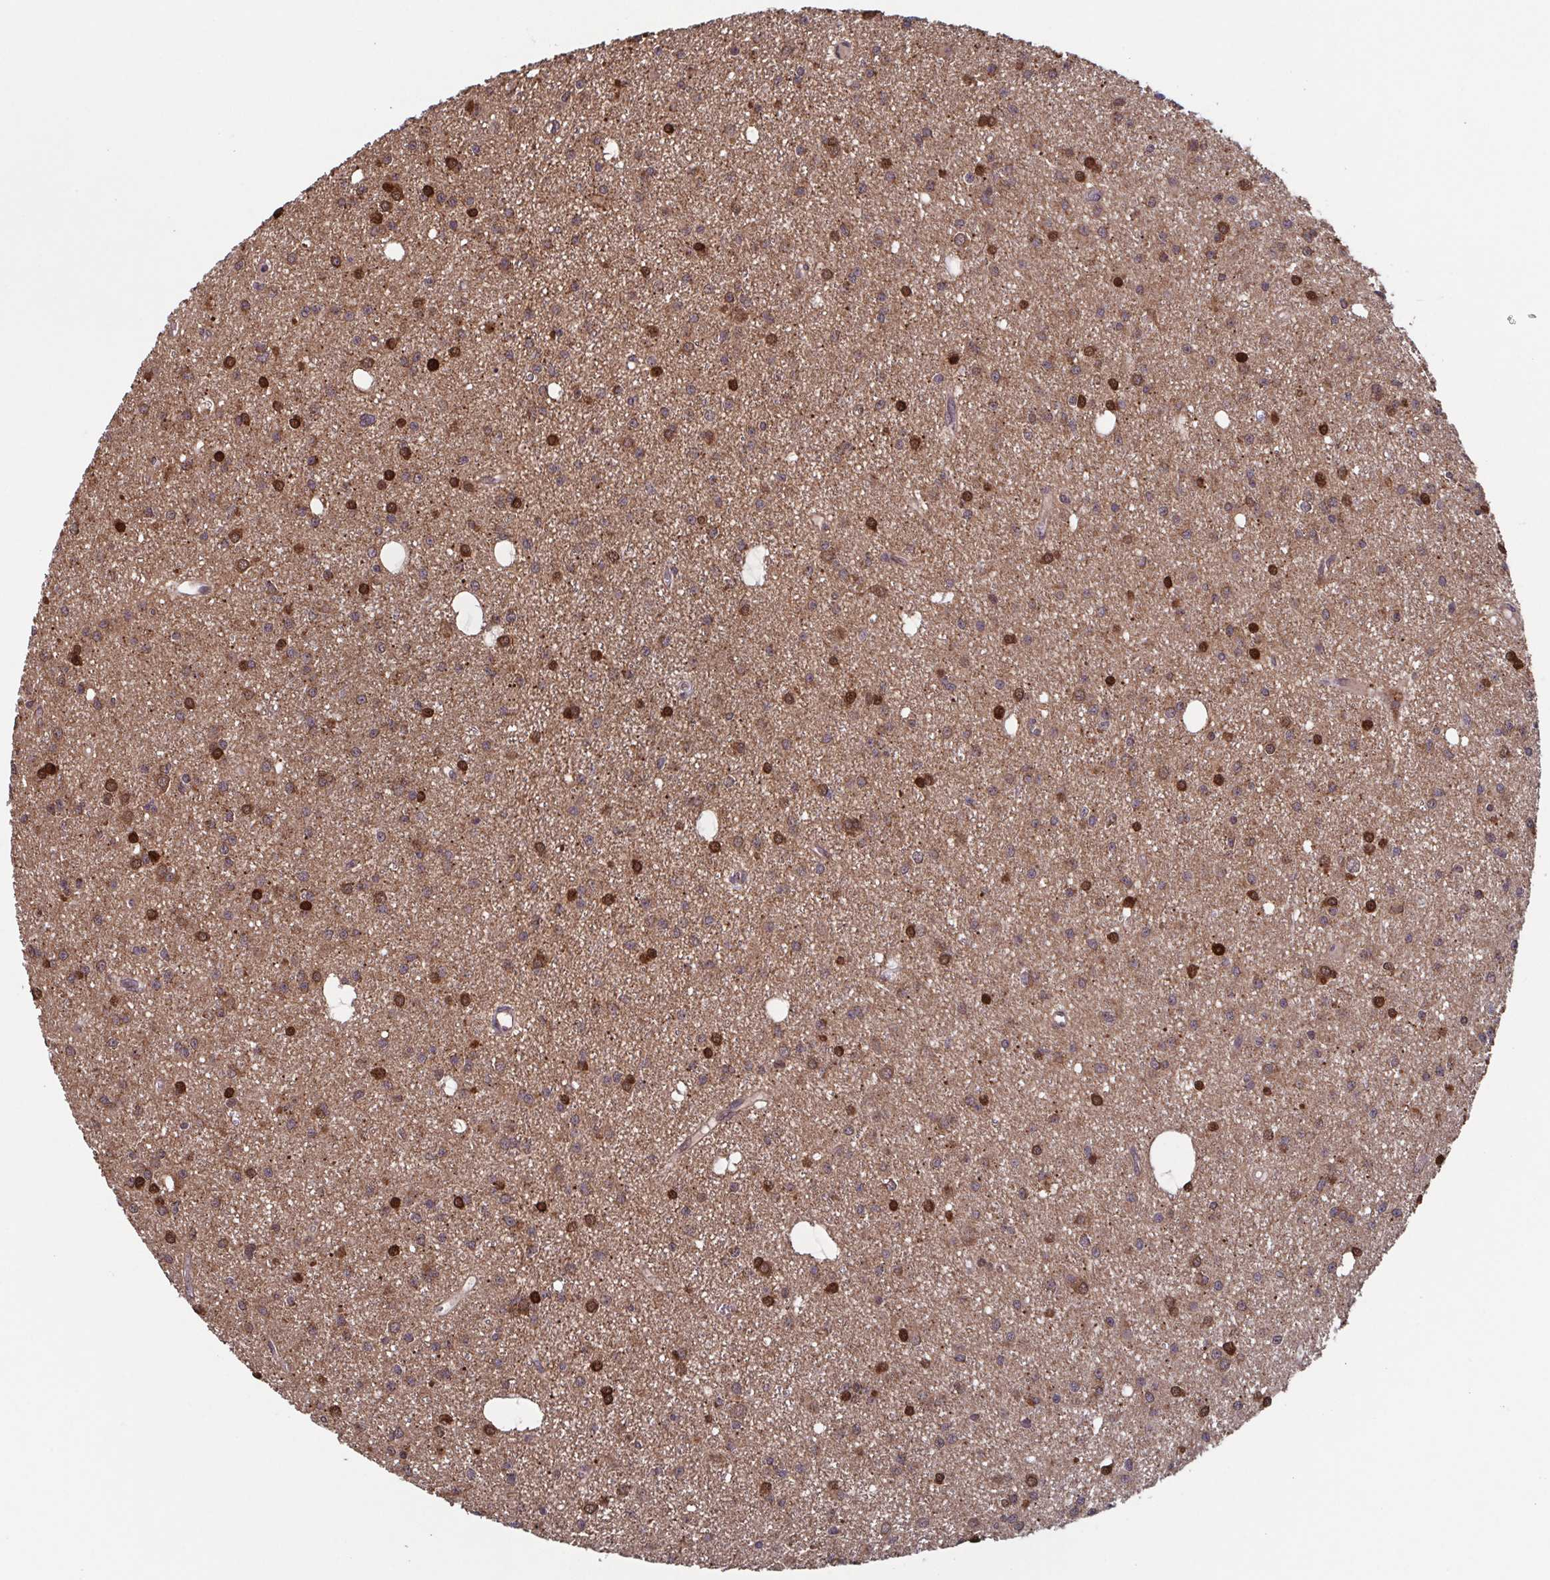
{"staining": {"intensity": "strong", "quantity": "<25%", "location": "cytoplasmic/membranous,nuclear"}, "tissue": "glioma", "cell_type": "Tumor cells", "image_type": "cancer", "snomed": [{"axis": "morphology", "description": "Glioma, malignant, Low grade"}, {"axis": "topography", "description": "Brain"}], "caption": "A histopathology image of glioma stained for a protein shows strong cytoplasmic/membranous and nuclear brown staining in tumor cells. (DAB (3,3'-diaminobenzidine) IHC with brightfield microscopy, high magnification).", "gene": "TTC19", "patient": {"sex": "male", "age": 27}}